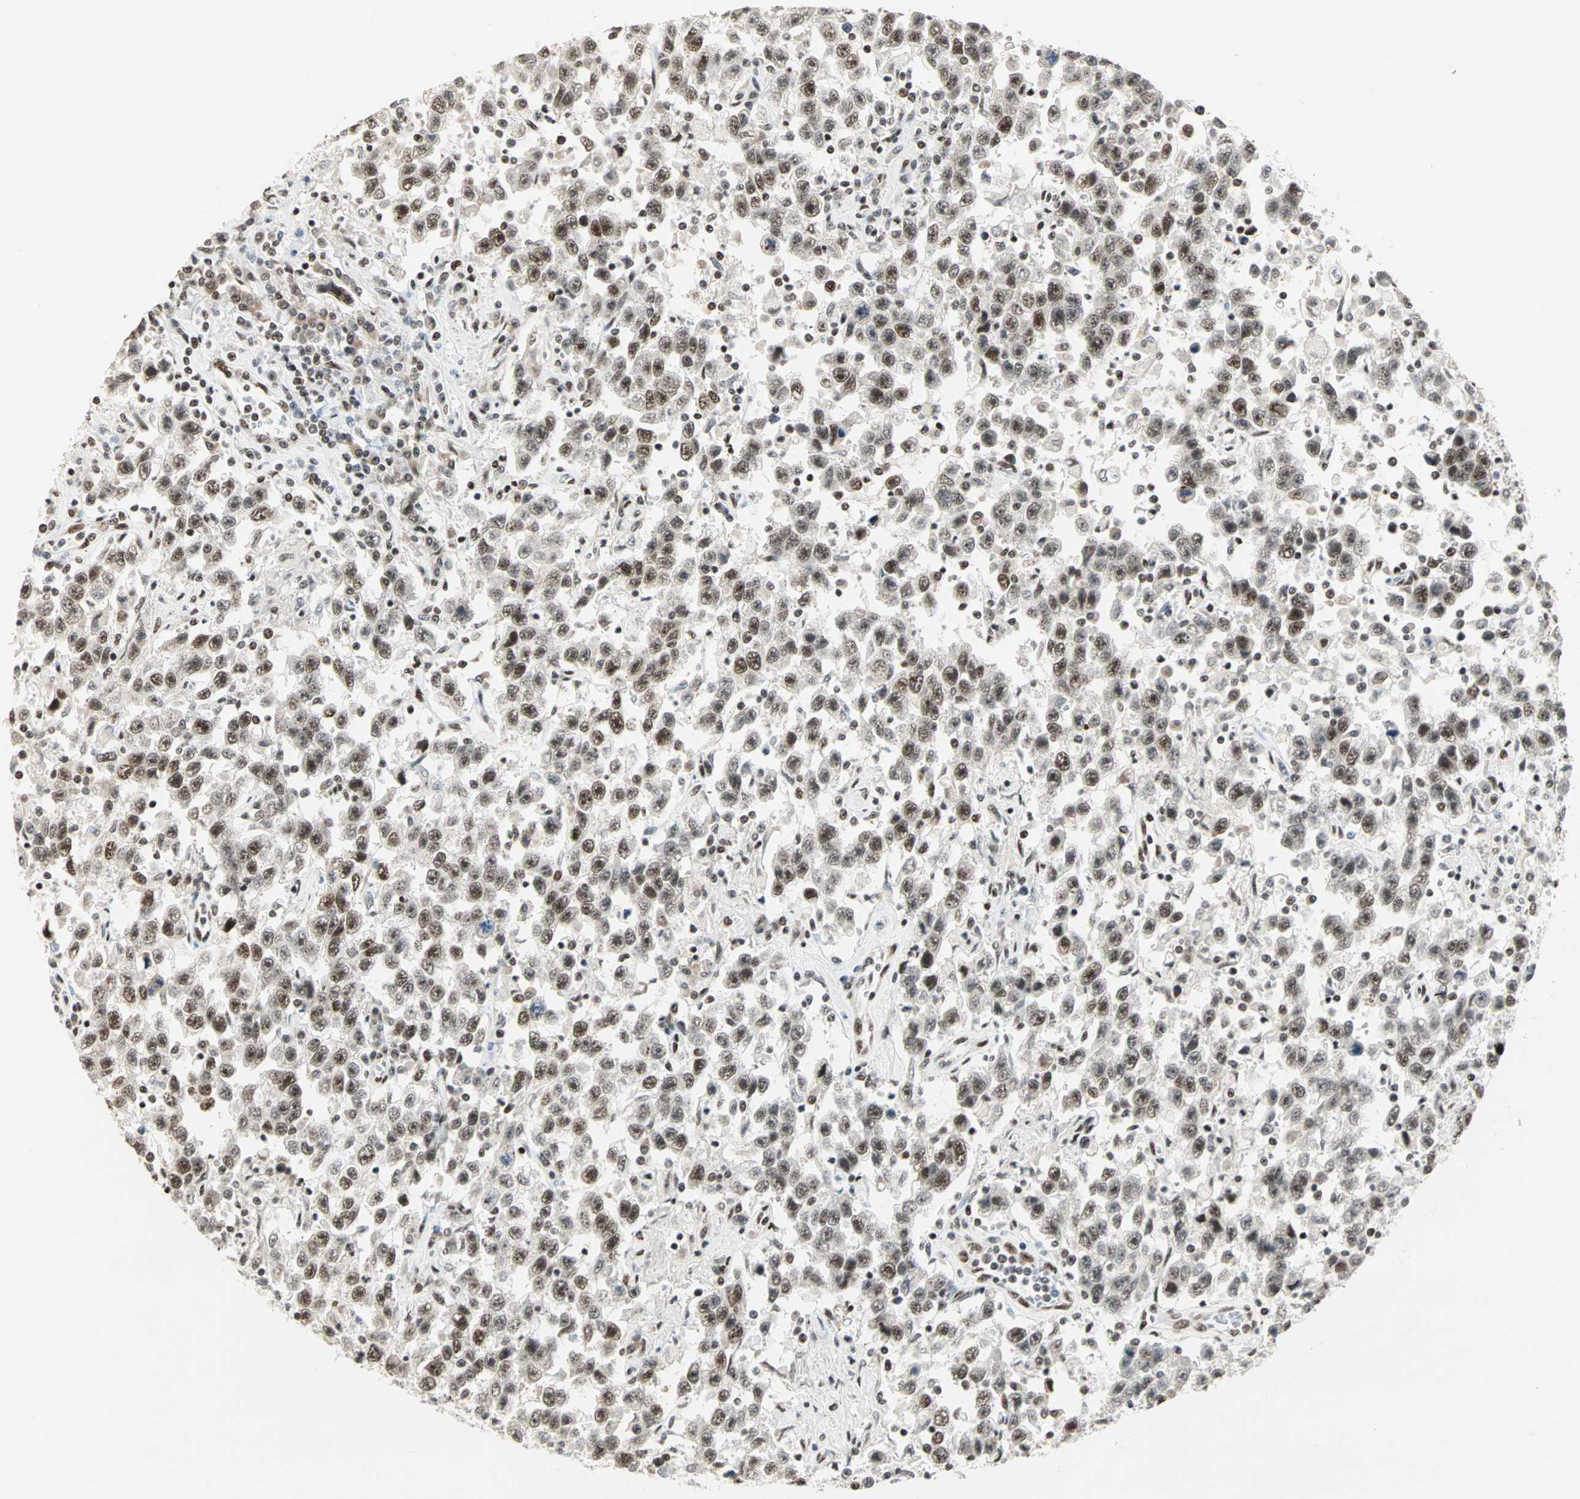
{"staining": {"intensity": "strong", "quantity": ">75%", "location": "nuclear"}, "tissue": "testis cancer", "cell_type": "Tumor cells", "image_type": "cancer", "snomed": [{"axis": "morphology", "description": "Seminoma, NOS"}, {"axis": "topography", "description": "Testis"}], "caption": "IHC of human testis seminoma displays high levels of strong nuclear staining in approximately >75% of tumor cells. The staining was performed using DAB (3,3'-diaminobenzidine) to visualize the protein expression in brown, while the nuclei were stained in blue with hematoxylin (Magnification: 20x).", "gene": "BLM", "patient": {"sex": "male", "age": 41}}